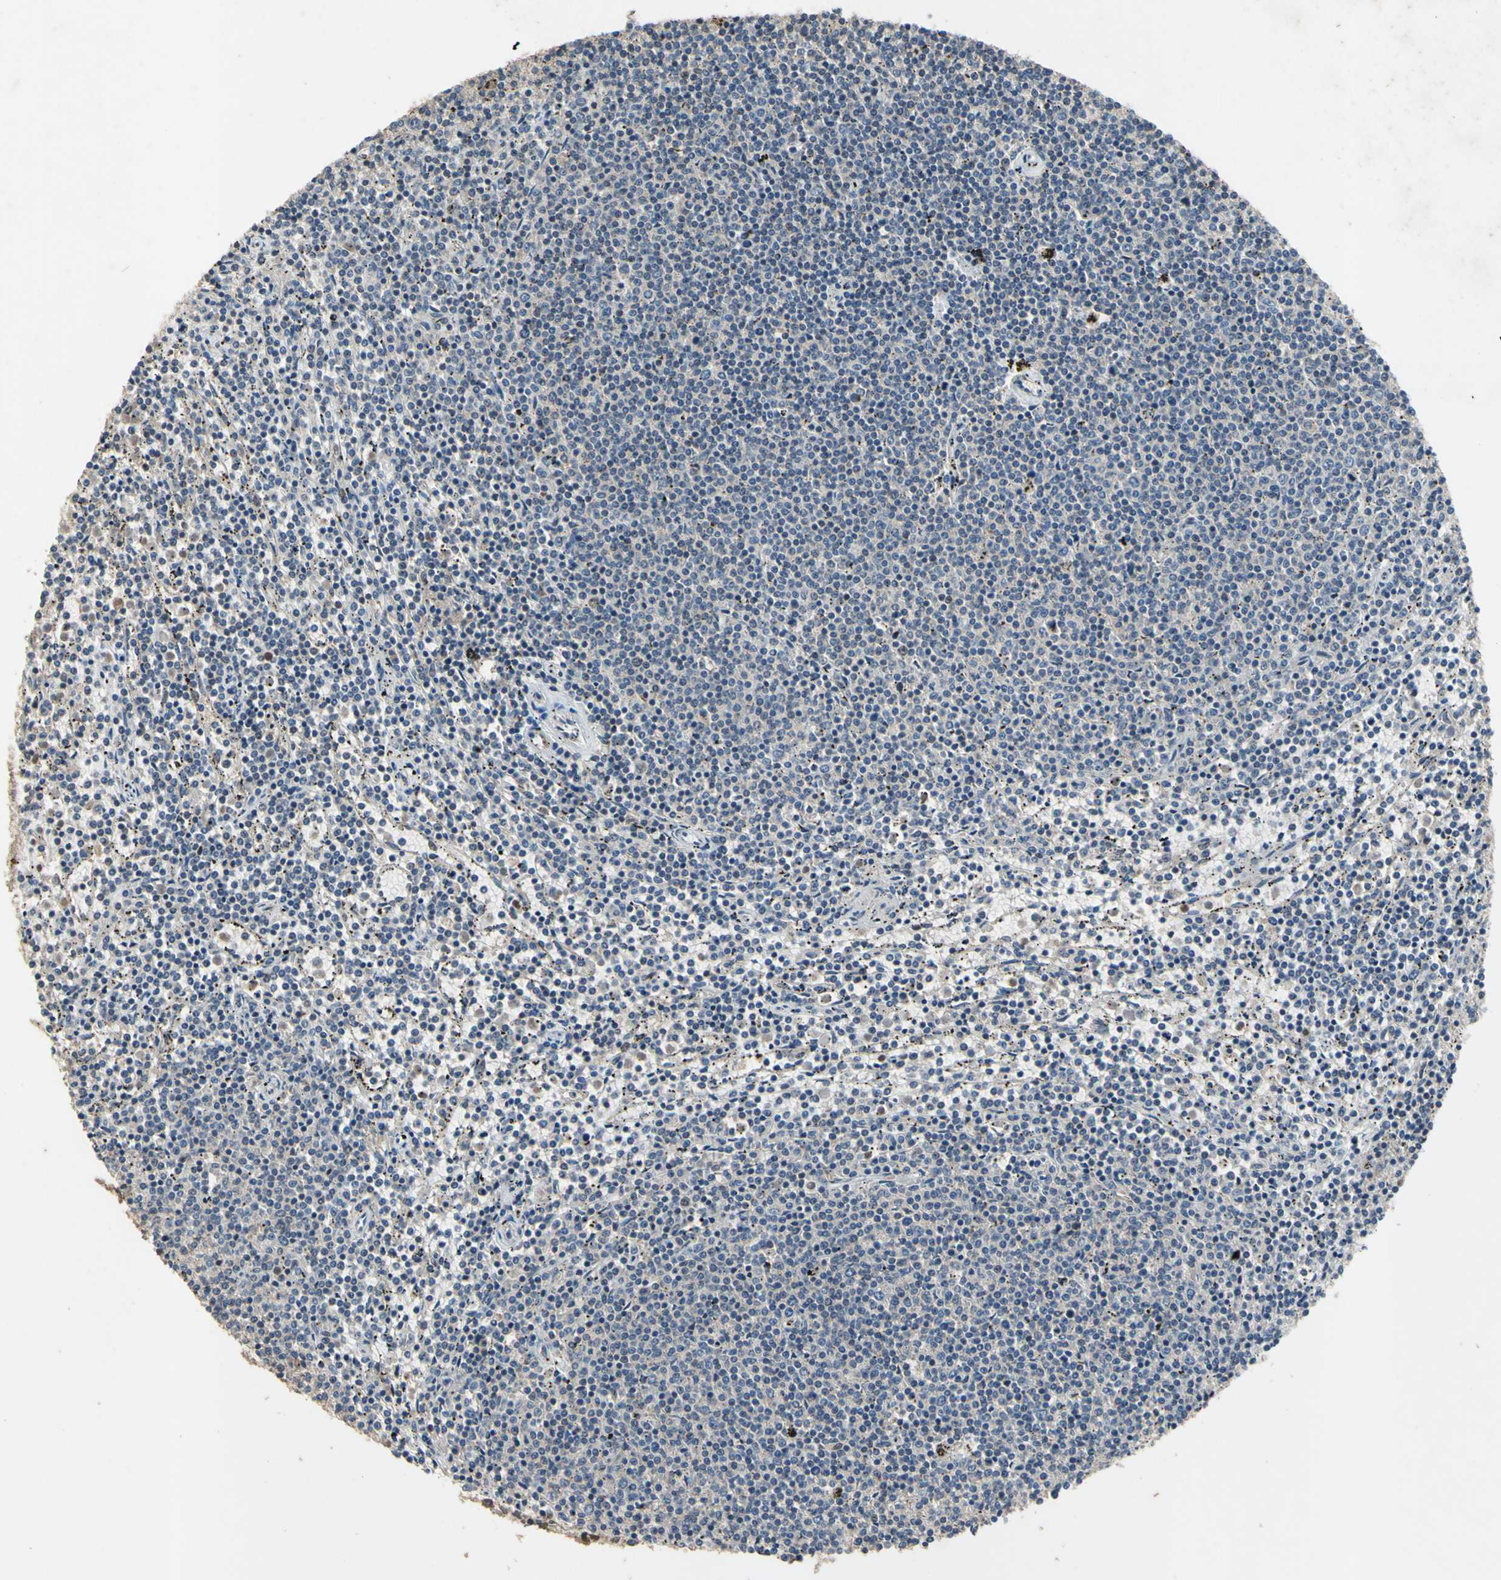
{"staining": {"intensity": "negative", "quantity": "none", "location": "none"}, "tissue": "lymphoma", "cell_type": "Tumor cells", "image_type": "cancer", "snomed": [{"axis": "morphology", "description": "Malignant lymphoma, non-Hodgkin's type, Low grade"}, {"axis": "topography", "description": "Spleen"}], "caption": "Human malignant lymphoma, non-Hodgkin's type (low-grade) stained for a protein using immunohistochemistry (IHC) shows no positivity in tumor cells.", "gene": "ZNF174", "patient": {"sex": "female", "age": 50}}